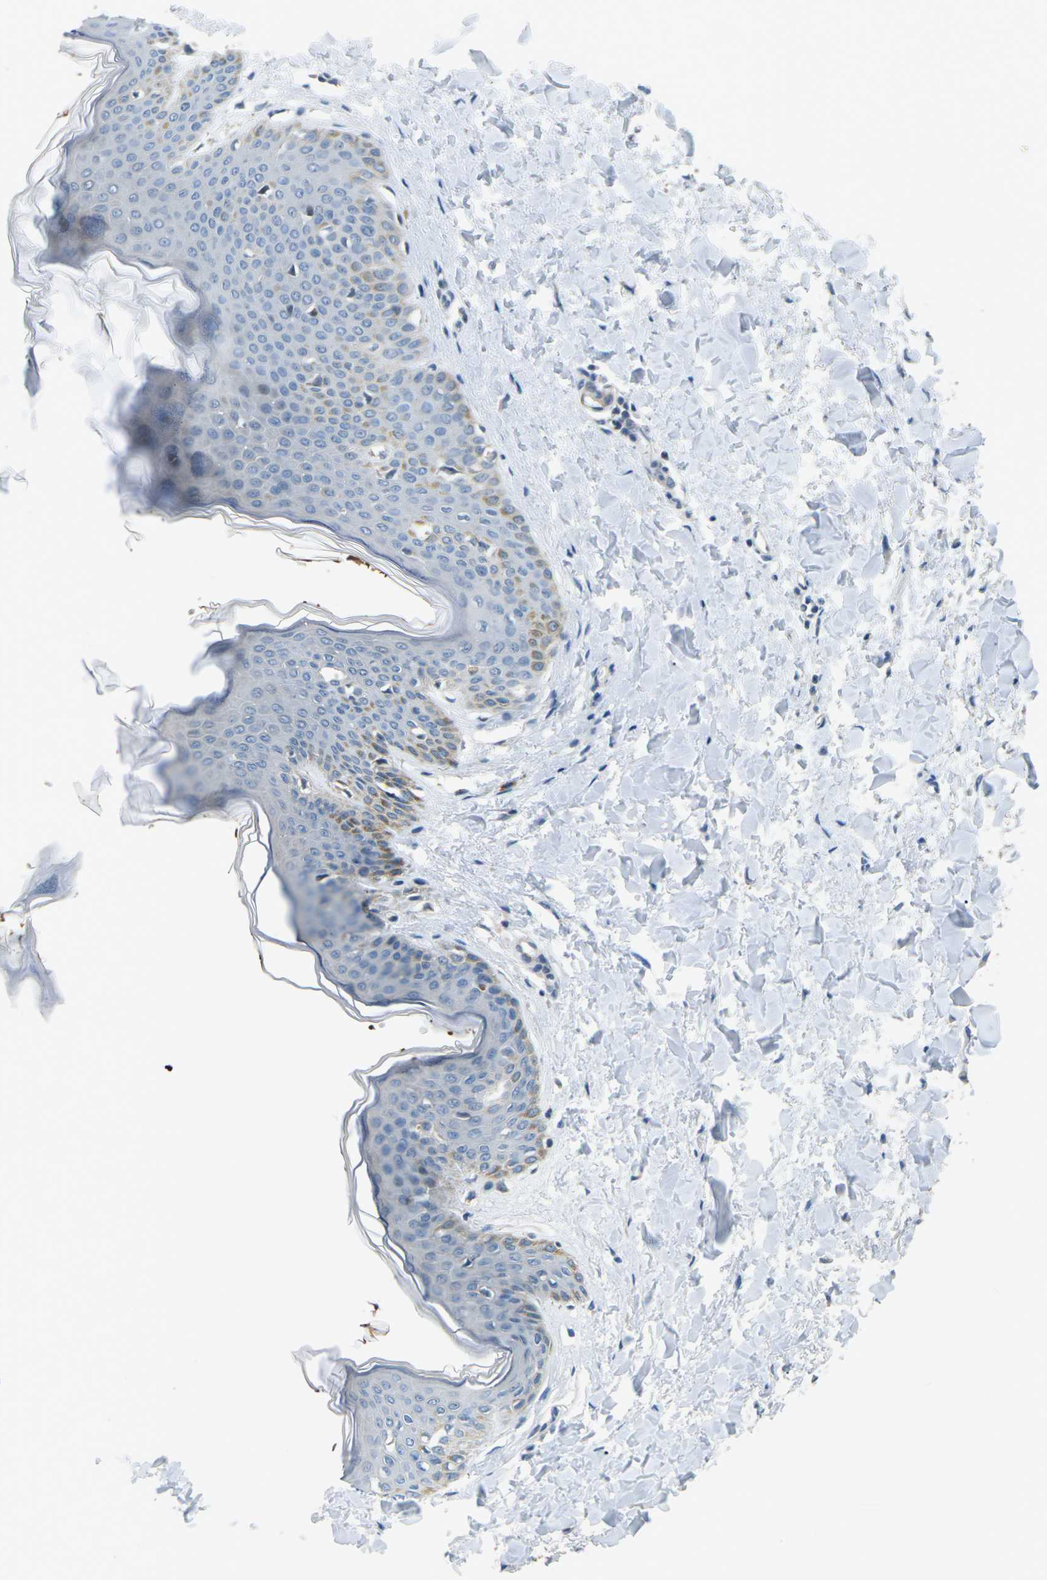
{"staining": {"intensity": "negative", "quantity": "none", "location": "none"}, "tissue": "skin", "cell_type": "Fibroblasts", "image_type": "normal", "snomed": [{"axis": "morphology", "description": "Normal tissue, NOS"}, {"axis": "topography", "description": "Skin"}], "caption": "The micrograph shows no staining of fibroblasts in benign skin.", "gene": "SLC13A3", "patient": {"sex": "female", "age": 17}}